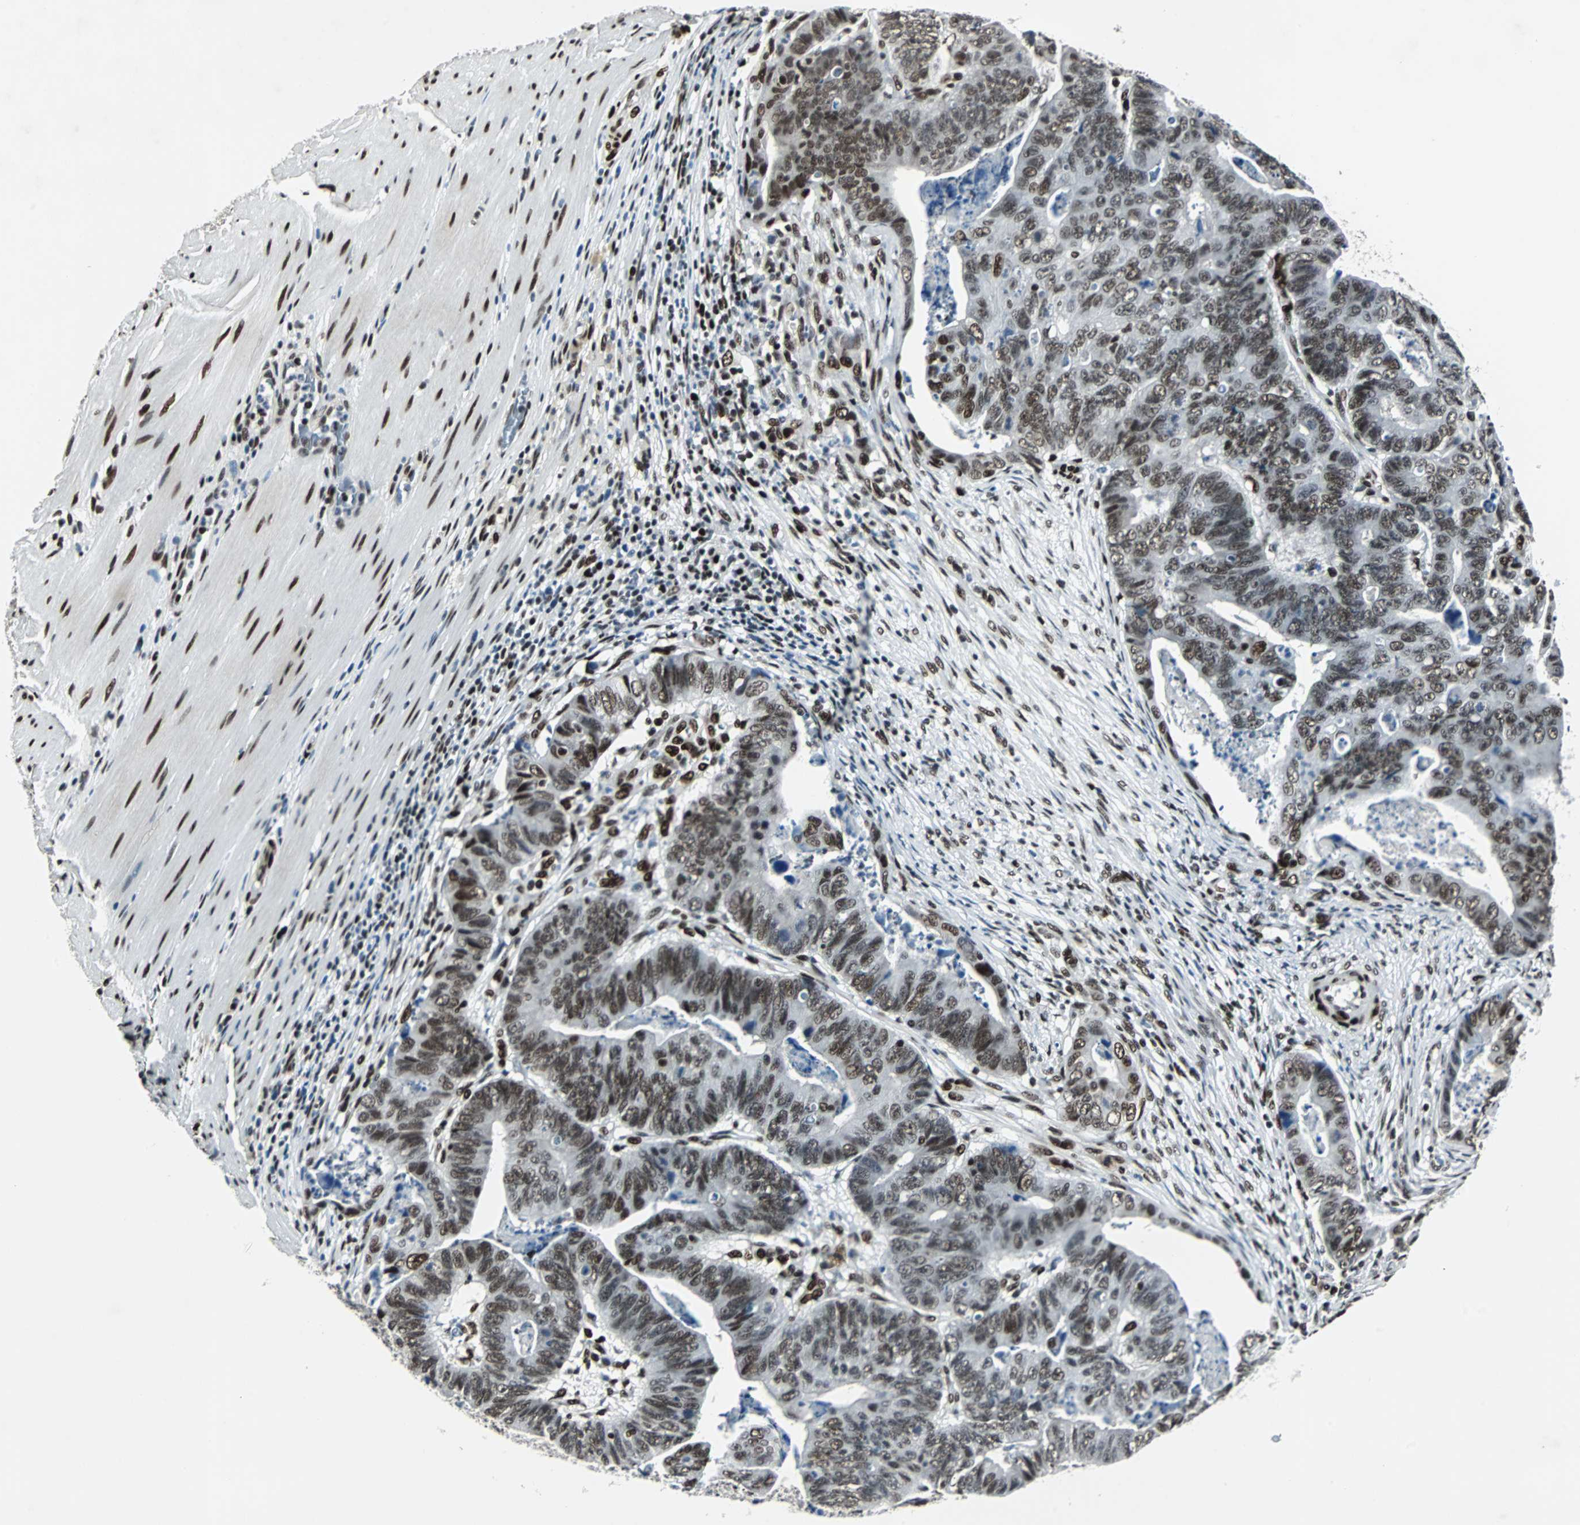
{"staining": {"intensity": "moderate", "quantity": ">75%", "location": "nuclear"}, "tissue": "stomach cancer", "cell_type": "Tumor cells", "image_type": "cancer", "snomed": [{"axis": "morphology", "description": "Adenocarcinoma, NOS"}, {"axis": "topography", "description": "Stomach, lower"}], "caption": "An image showing moderate nuclear positivity in approximately >75% of tumor cells in stomach adenocarcinoma, as visualized by brown immunohistochemical staining.", "gene": "MEF2D", "patient": {"sex": "male", "age": 77}}